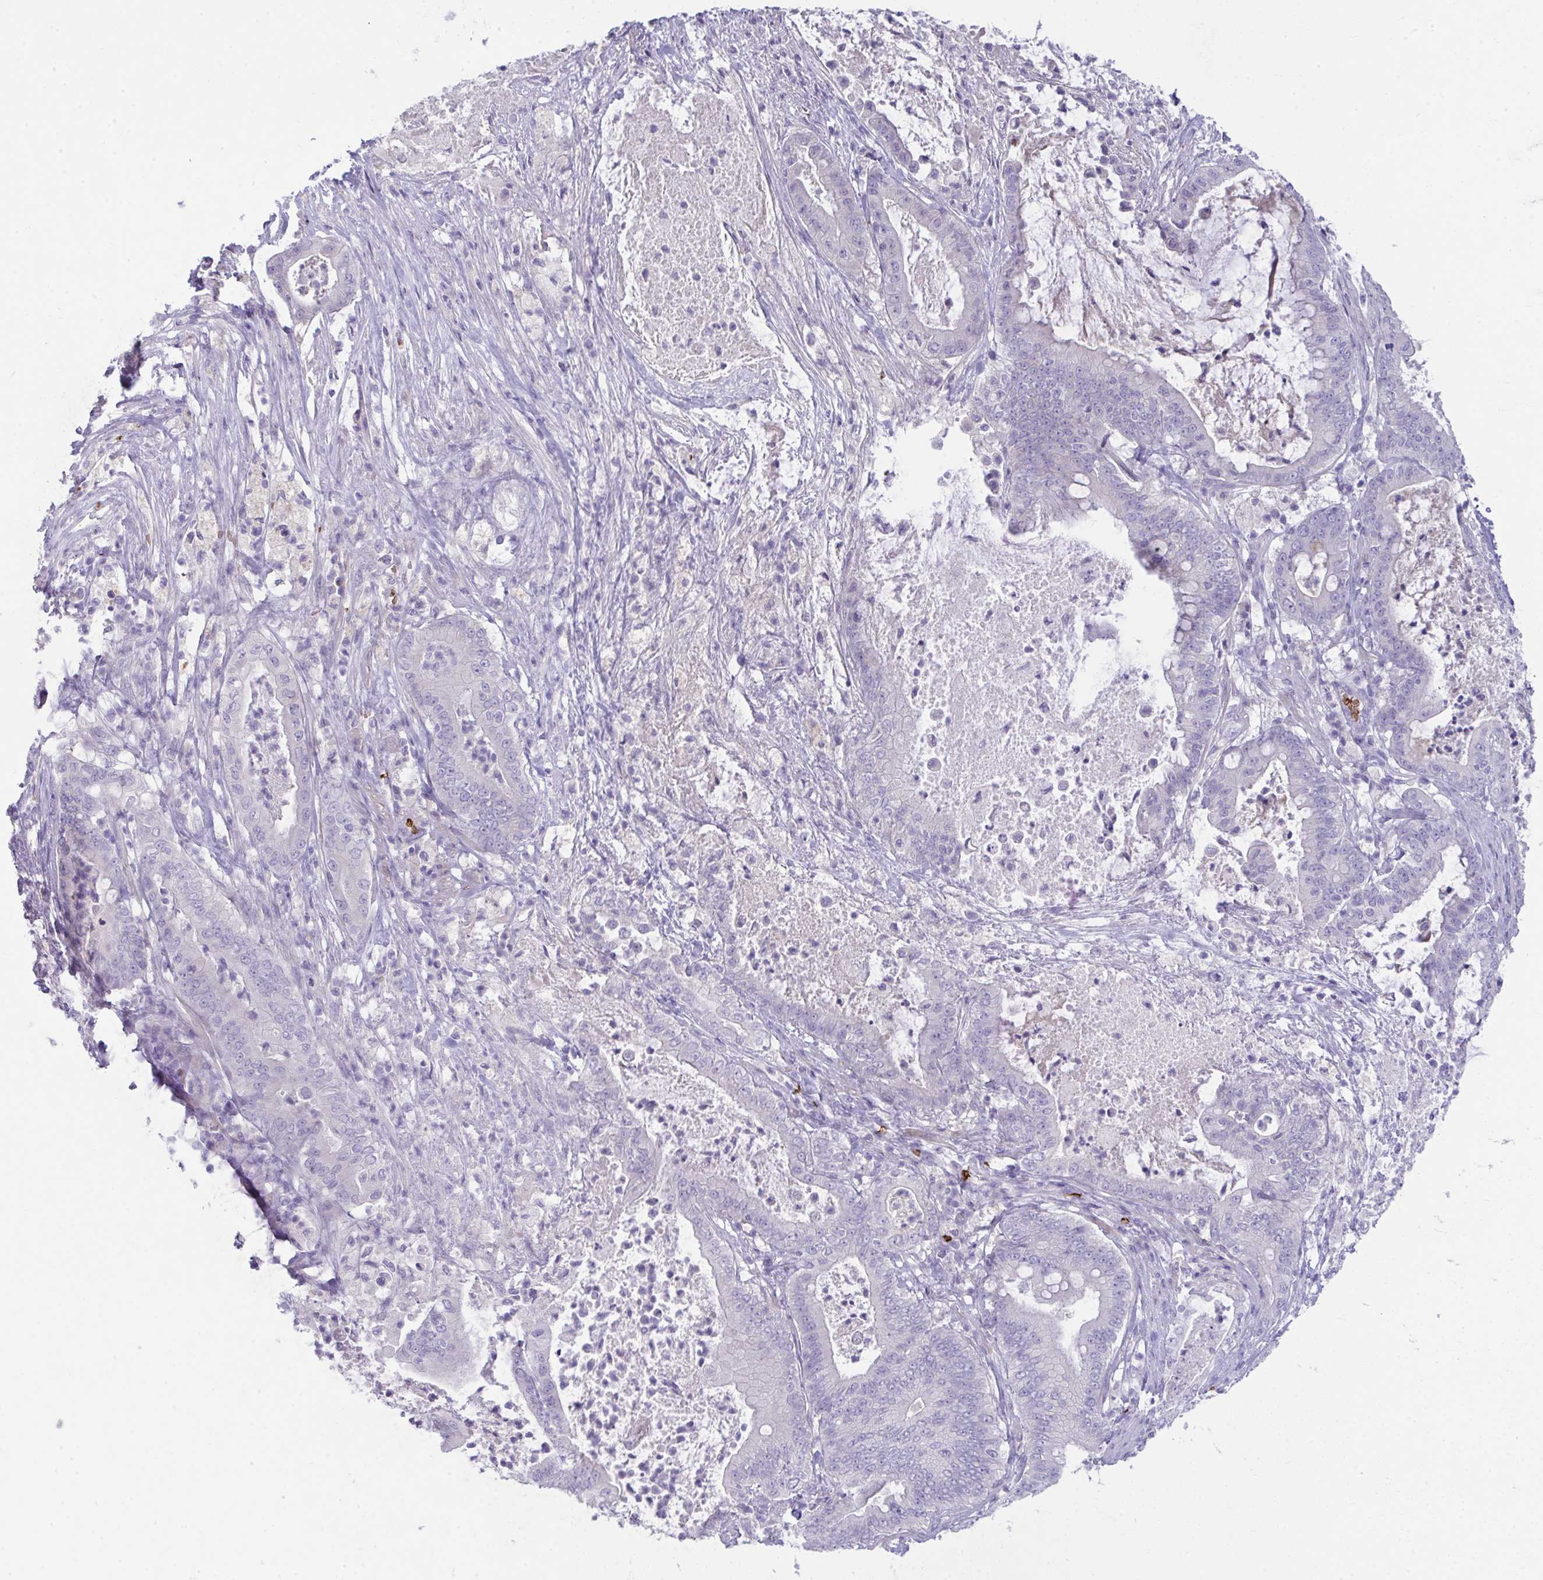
{"staining": {"intensity": "negative", "quantity": "none", "location": "none"}, "tissue": "pancreatic cancer", "cell_type": "Tumor cells", "image_type": "cancer", "snomed": [{"axis": "morphology", "description": "Adenocarcinoma, NOS"}, {"axis": "topography", "description": "Pancreas"}], "caption": "Immunohistochemistry (IHC) histopathology image of neoplastic tissue: human pancreatic adenocarcinoma stained with DAB shows no significant protein staining in tumor cells.", "gene": "SPTB", "patient": {"sex": "male", "age": 71}}